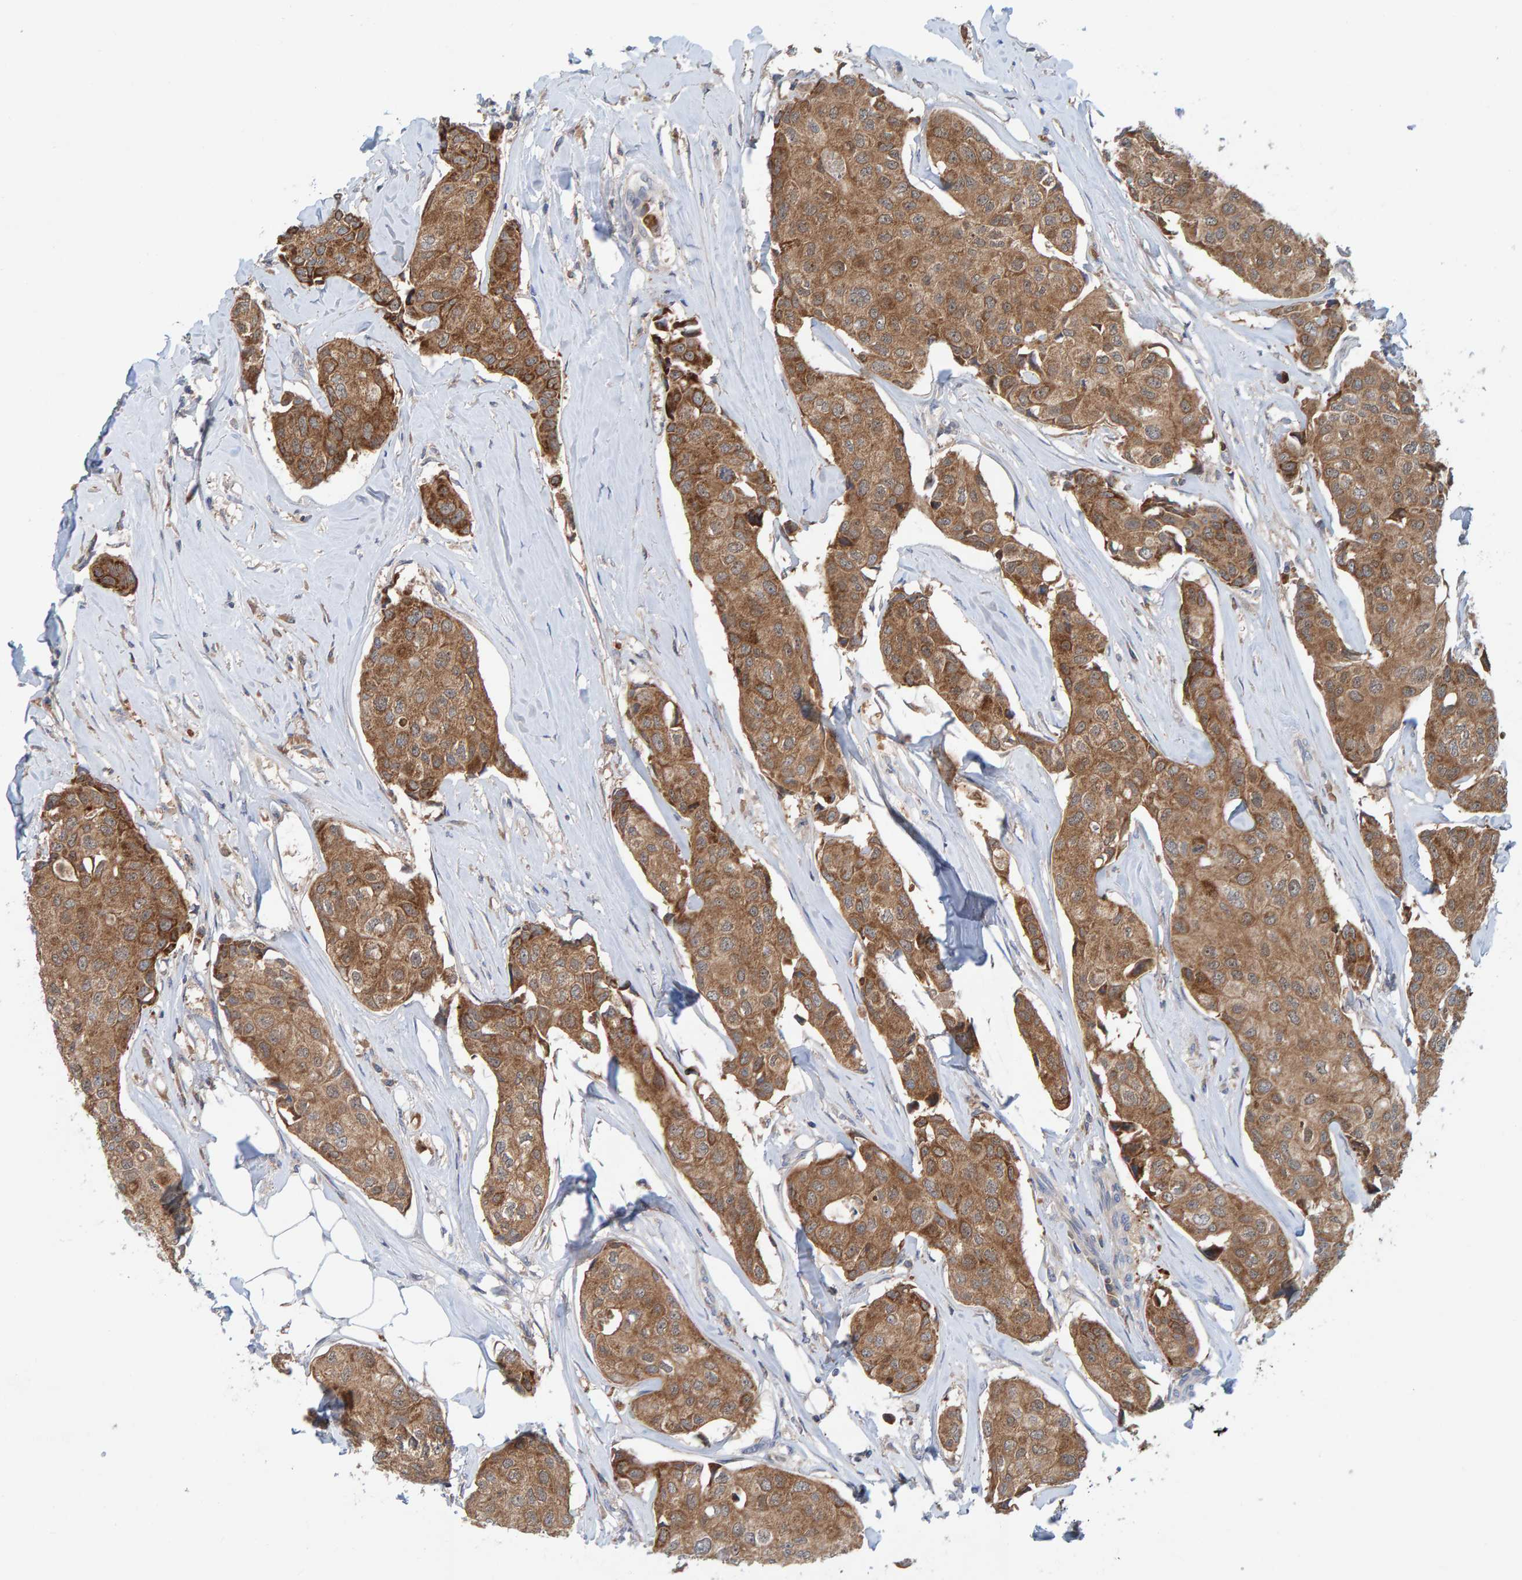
{"staining": {"intensity": "moderate", "quantity": ">75%", "location": "cytoplasmic/membranous"}, "tissue": "breast cancer", "cell_type": "Tumor cells", "image_type": "cancer", "snomed": [{"axis": "morphology", "description": "Duct carcinoma"}, {"axis": "topography", "description": "Breast"}], "caption": "Protein staining demonstrates moderate cytoplasmic/membranous expression in approximately >75% of tumor cells in breast cancer (intraductal carcinoma). The staining is performed using DAB brown chromogen to label protein expression. The nuclei are counter-stained blue using hematoxylin.", "gene": "TATDN1", "patient": {"sex": "female", "age": 80}}